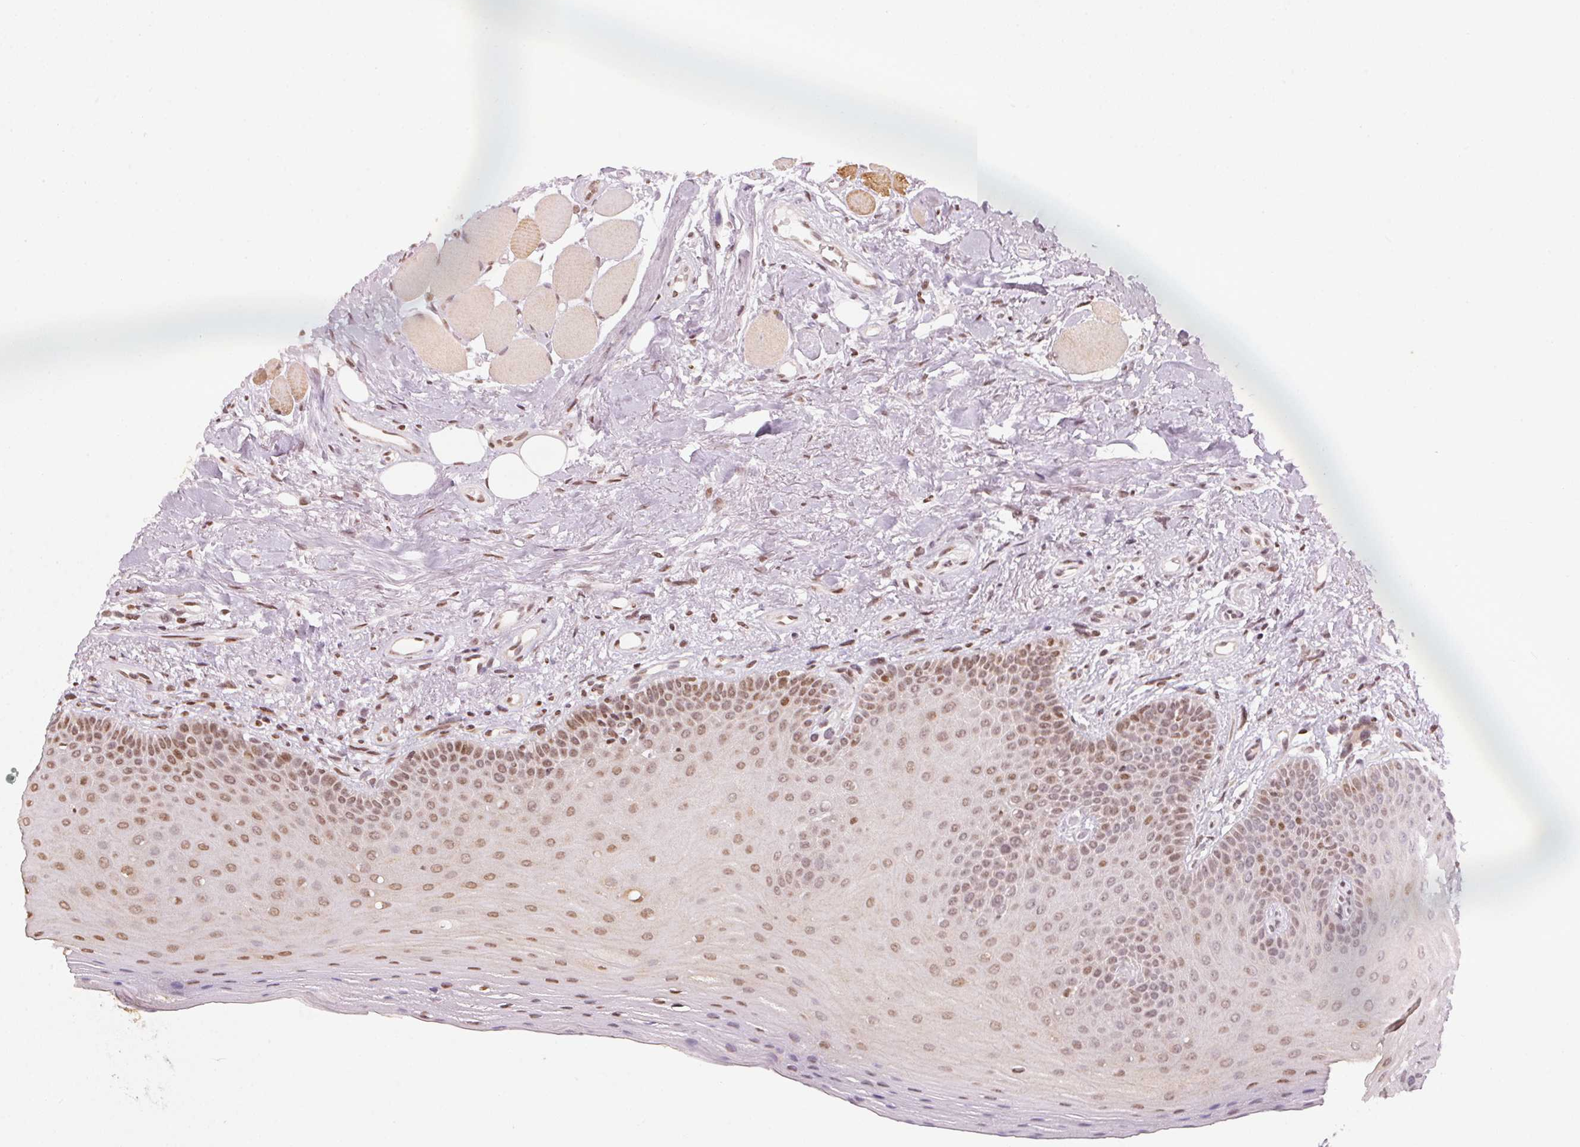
{"staining": {"intensity": "moderate", "quantity": ">75%", "location": "nuclear"}, "tissue": "oral mucosa", "cell_type": "Squamous epithelial cells", "image_type": "normal", "snomed": [{"axis": "morphology", "description": "Normal tissue, NOS"}, {"axis": "morphology", "description": "Normal morphology"}, {"axis": "topography", "description": "Oral tissue"}], "caption": "A high-resolution image shows IHC staining of normal oral mucosa, which demonstrates moderate nuclear staining in about >75% of squamous epithelial cells.", "gene": "KAT6A", "patient": {"sex": "female", "age": 76}}